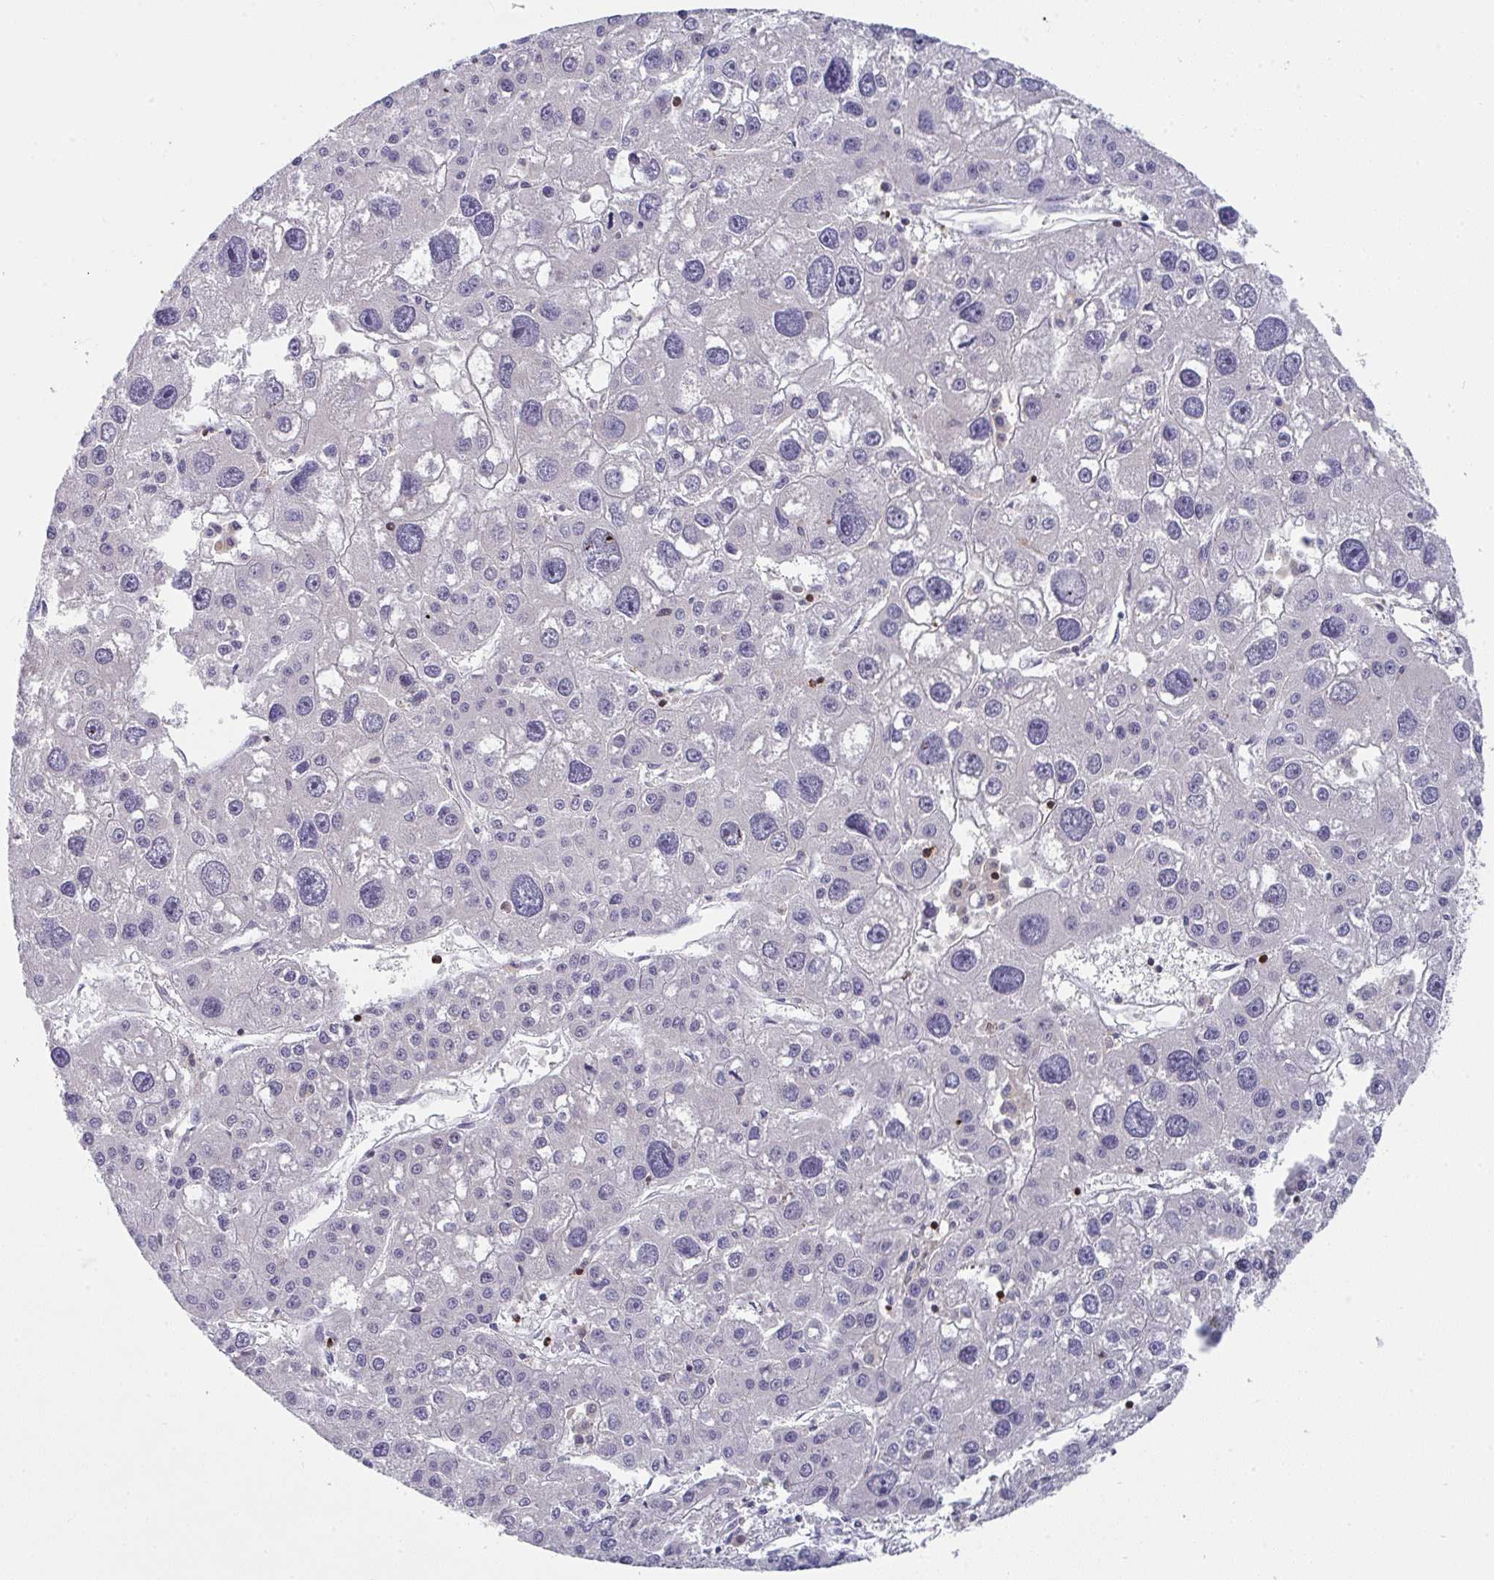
{"staining": {"intensity": "negative", "quantity": "none", "location": "none"}, "tissue": "liver cancer", "cell_type": "Tumor cells", "image_type": "cancer", "snomed": [{"axis": "morphology", "description": "Carcinoma, Hepatocellular, NOS"}, {"axis": "topography", "description": "Liver"}], "caption": "Liver cancer (hepatocellular carcinoma) stained for a protein using immunohistochemistry displays no expression tumor cells.", "gene": "AOC2", "patient": {"sex": "male", "age": 73}}